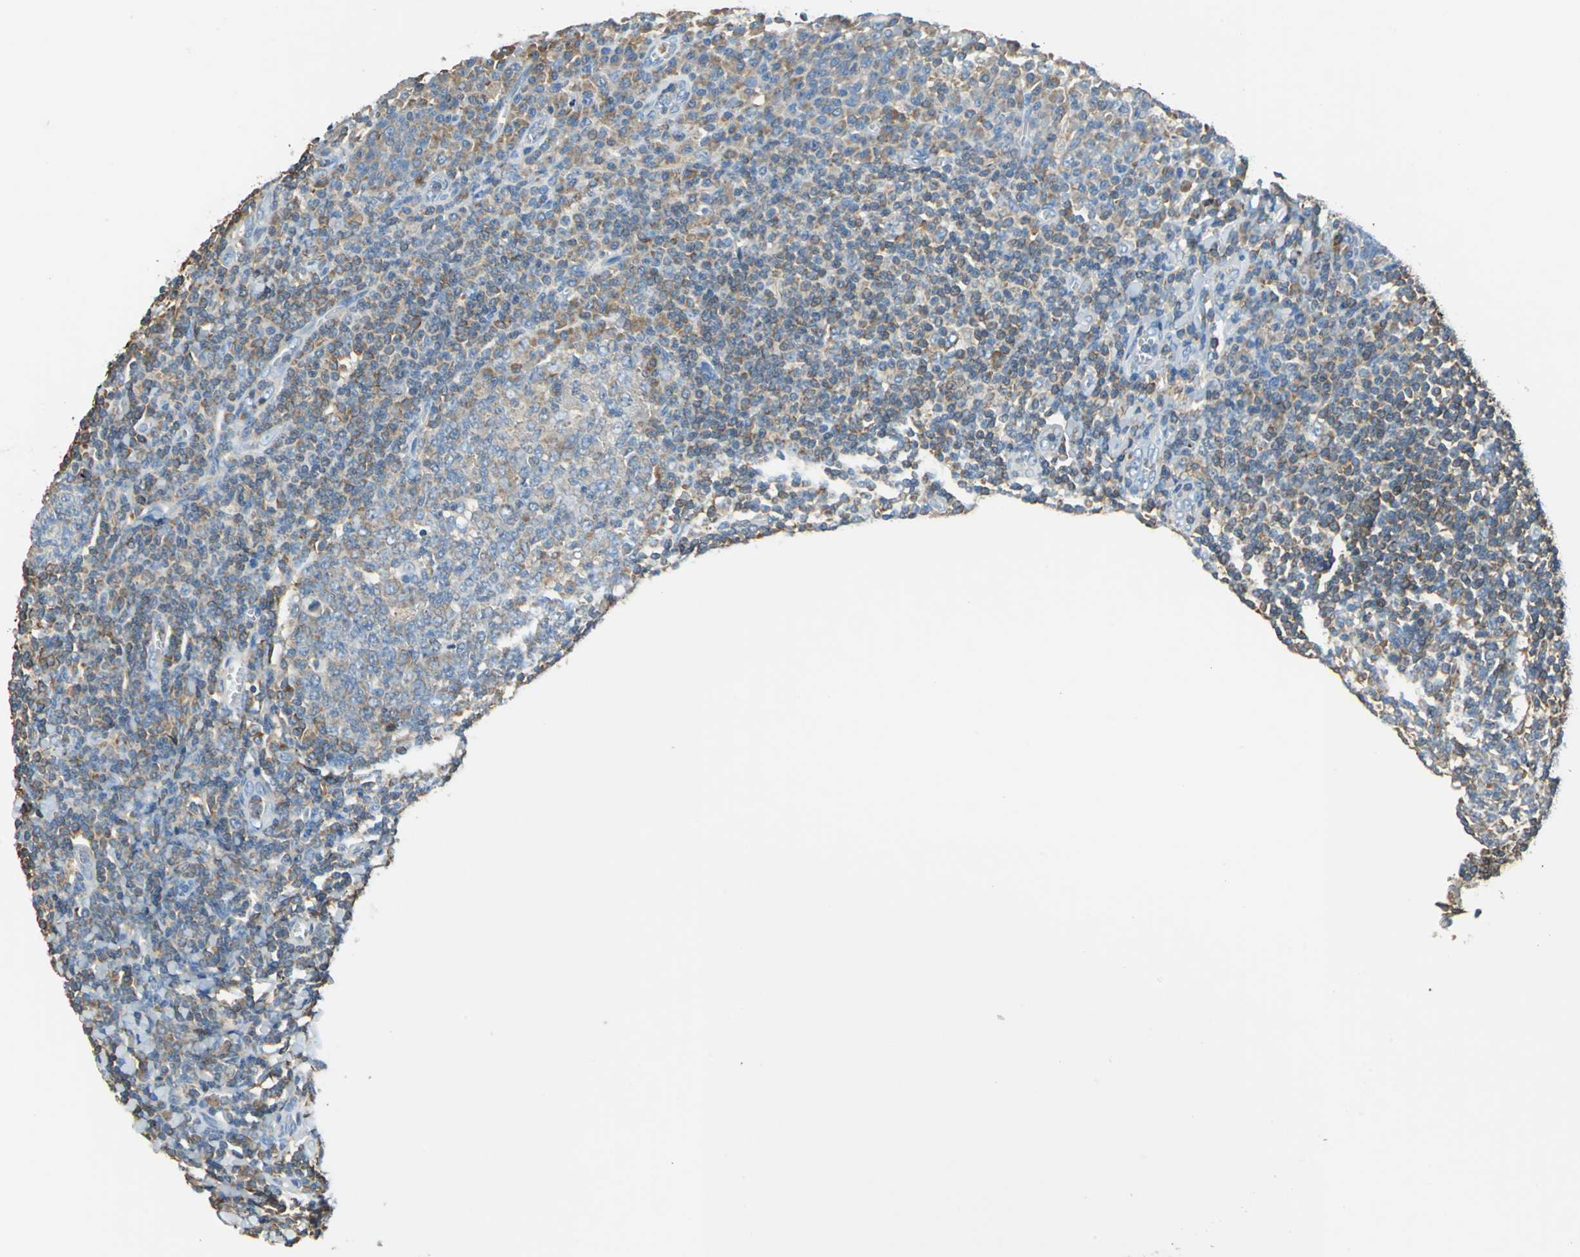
{"staining": {"intensity": "weak", "quantity": ">75%", "location": "cytoplasmic/membranous"}, "tissue": "tonsil", "cell_type": "Germinal center cells", "image_type": "normal", "snomed": [{"axis": "morphology", "description": "Normal tissue, NOS"}, {"axis": "topography", "description": "Tonsil"}], "caption": "This histopathology image exhibits IHC staining of unremarkable human tonsil, with low weak cytoplasmic/membranous expression in approximately >75% of germinal center cells.", "gene": "PRKCA", "patient": {"sex": "male", "age": 31}}